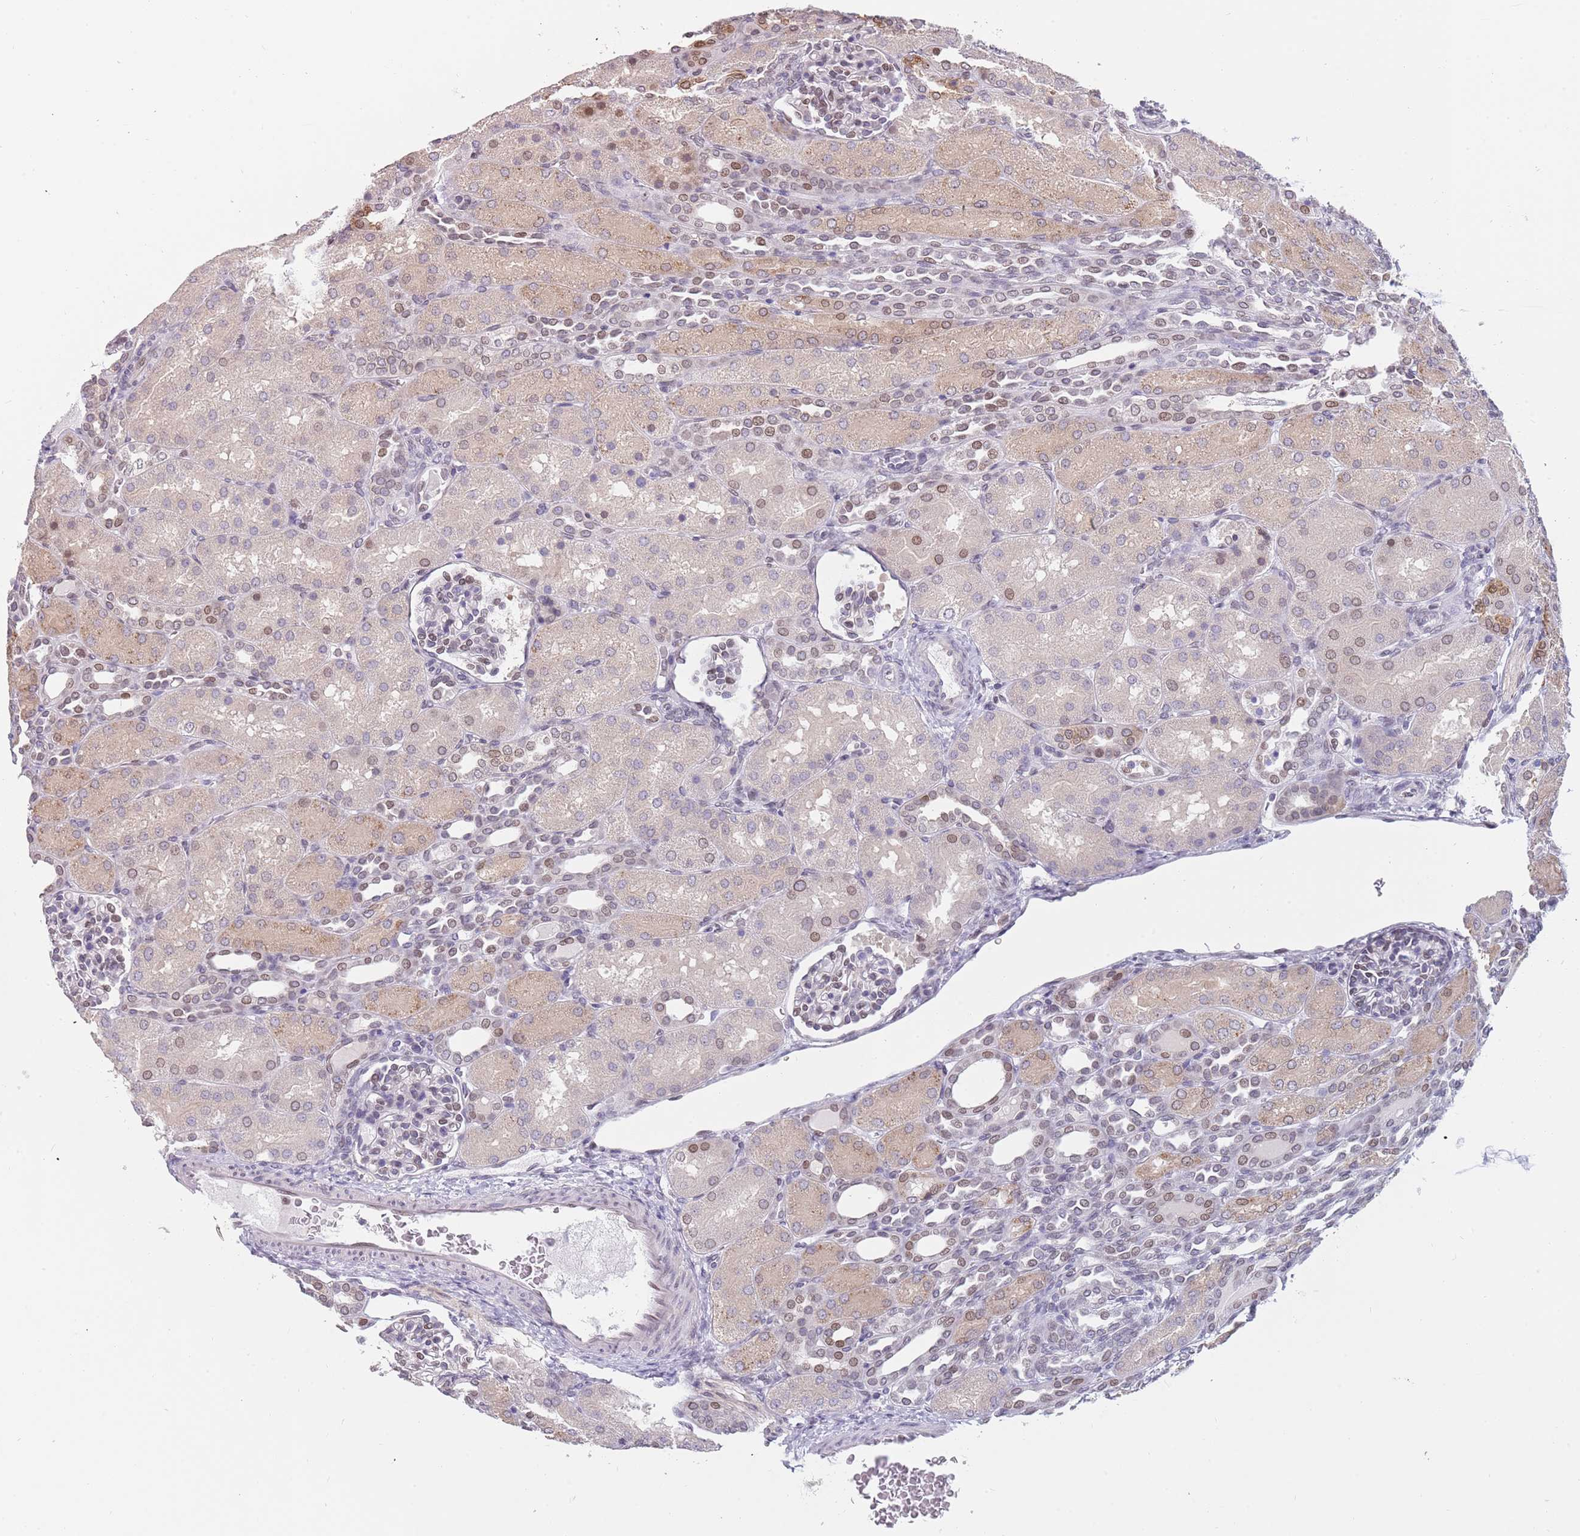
{"staining": {"intensity": "weak", "quantity": "<25%", "location": "nuclear"}, "tissue": "kidney", "cell_type": "Cells in glomeruli", "image_type": "normal", "snomed": [{"axis": "morphology", "description": "Normal tissue, NOS"}, {"axis": "topography", "description": "Kidney"}], "caption": "High magnification brightfield microscopy of benign kidney stained with DAB (brown) and counterstained with hematoxylin (blue): cells in glomeruli show no significant expression.", "gene": "KLHDC2", "patient": {"sex": "male", "age": 1}}